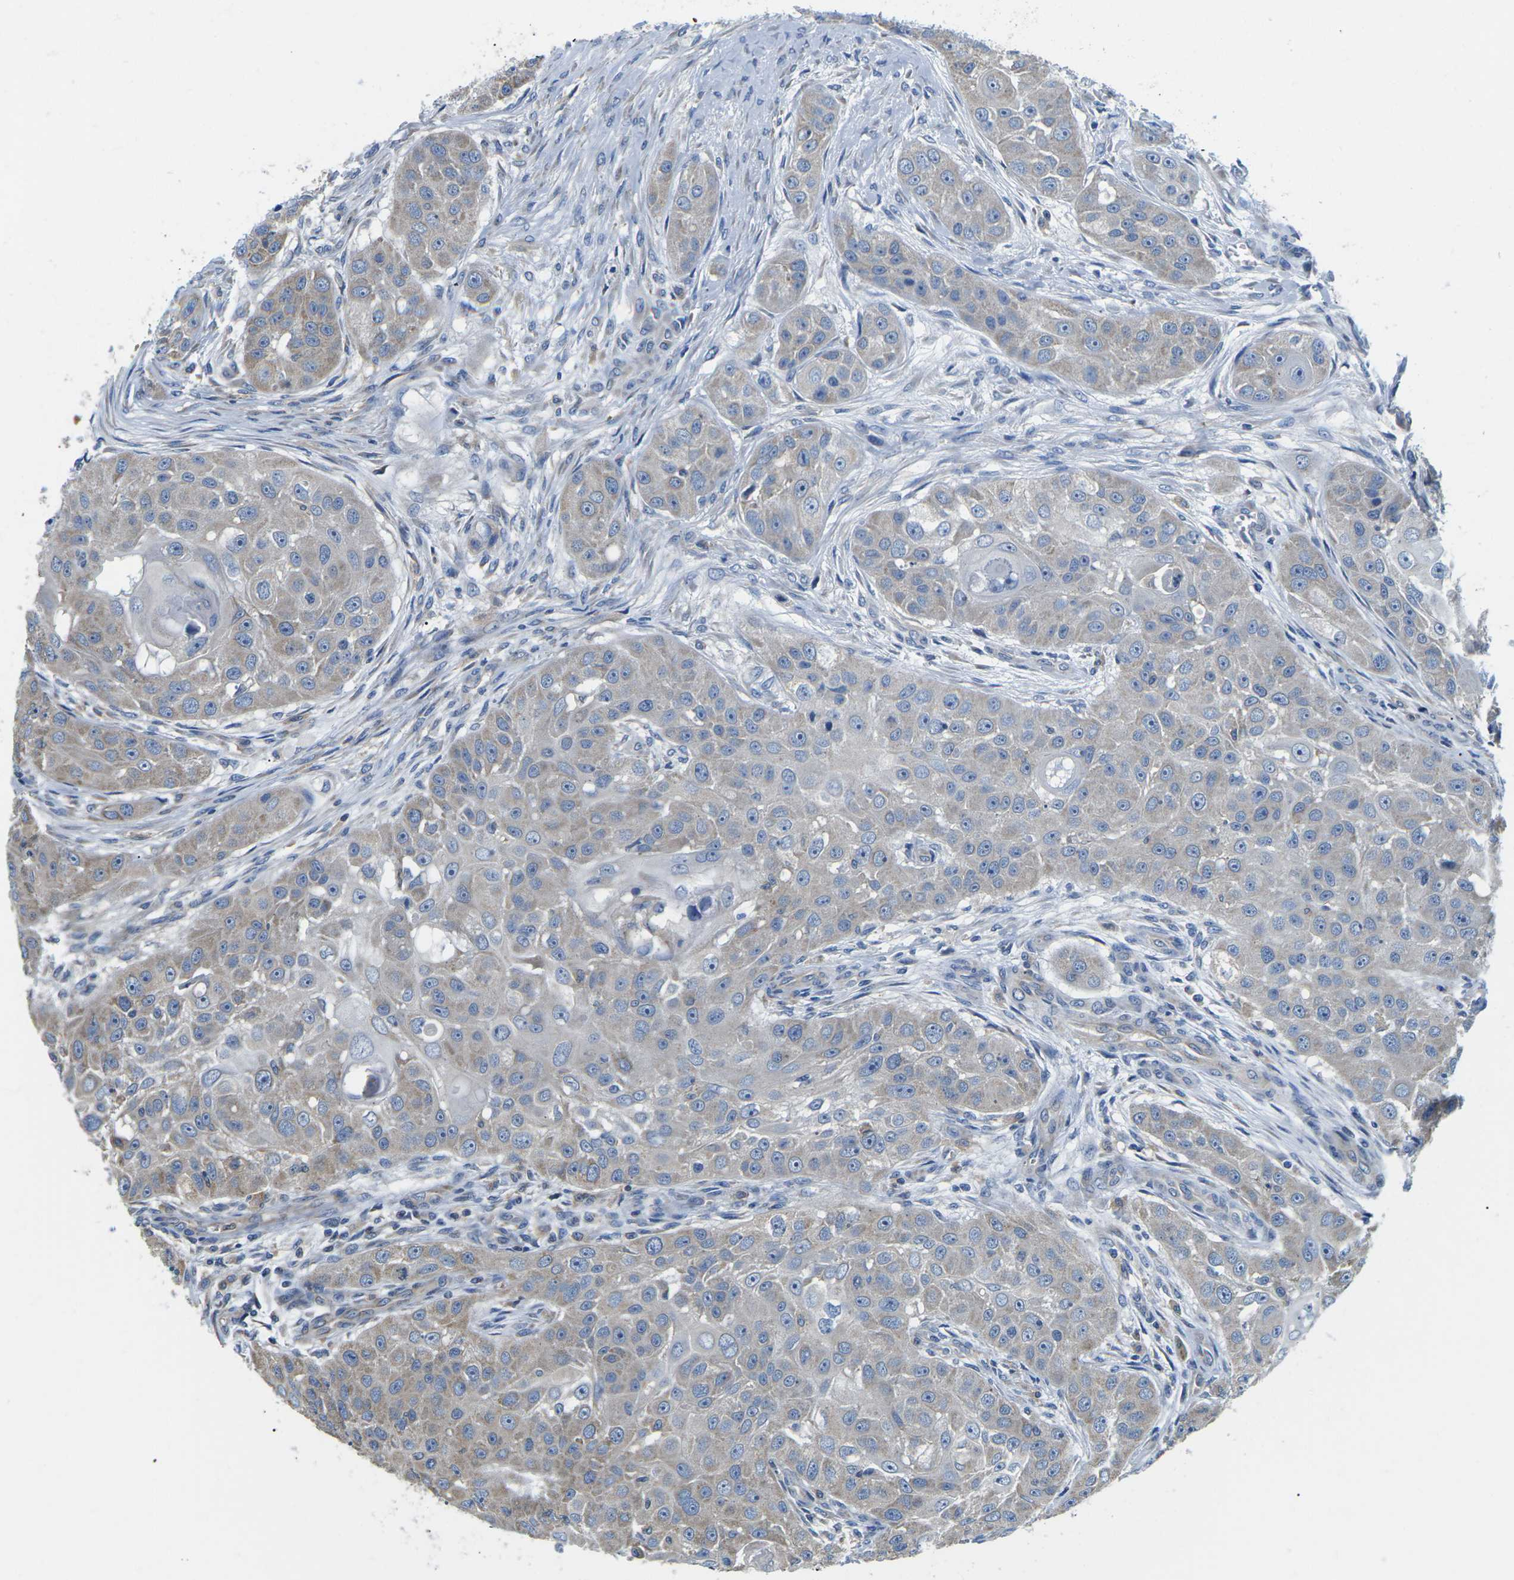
{"staining": {"intensity": "weak", "quantity": "25%-75%", "location": "cytoplasmic/membranous"}, "tissue": "head and neck cancer", "cell_type": "Tumor cells", "image_type": "cancer", "snomed": [{"axis": "morphology", "description": "Normal tissue, NOS"}, {"axis": "morphology", "description": "Squamous cell carcinoma, NOS"}, {"axis": "topography", "description": "Skeletal muscle"}, {"axis": "topography", "description": "Head-Neck"}], "caption": "Squamous cell carcinoma (head and neck) was stained to show a protein in brown. There is low levels of weak cytoplasmic/membranous staining in about 25%-75% of tumor cells.", "gene": "TMEFF2", "patient": {"sex": "male", "age": 51}}